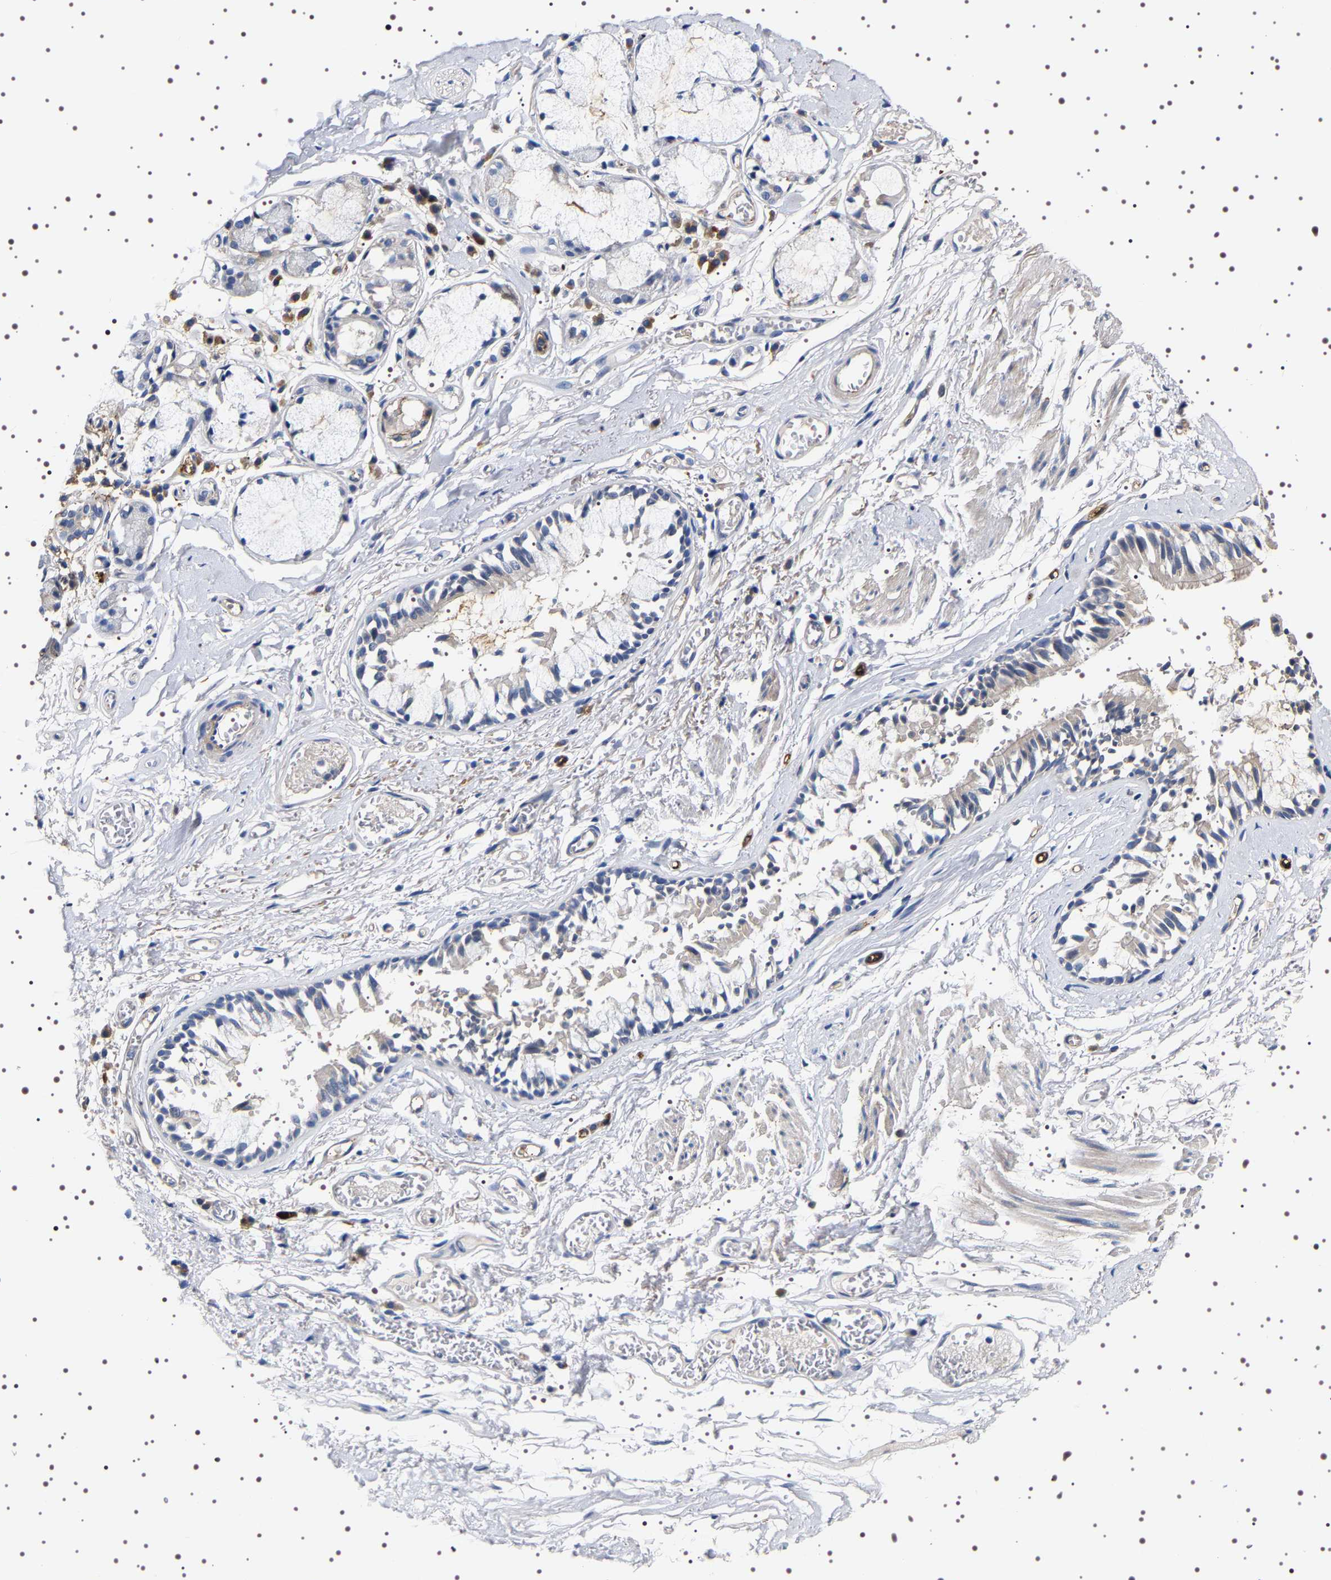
{"staining": {"intensity": "moderate", "quantity": "<25%", "location": "cytoplasmic/membranous"}, "tissue": "bronchus", "cell_type": "Respiratory epithelial cells", "image_type": "normal", "snomed": [{"axis": "morphology", "description": "Normal tissue, NOS"}, {"axis": "morphology", "description": "Inflammation, NOS"}, {"axis": "topography", "description": "Cartilage tissue"}, {"axis": "topography", "description": "Lung"}], "caption": "Immunohistochemistry (DAB (3,3'-diaminobenzidine)) staining of unremarkable bronchus exhibits moderate cytoplasmic/membranous protein expression in approximately <25% of respiratory epithelial cells.", "gene": "ALPL", "patient": {"sex": "male", "age": 71}}